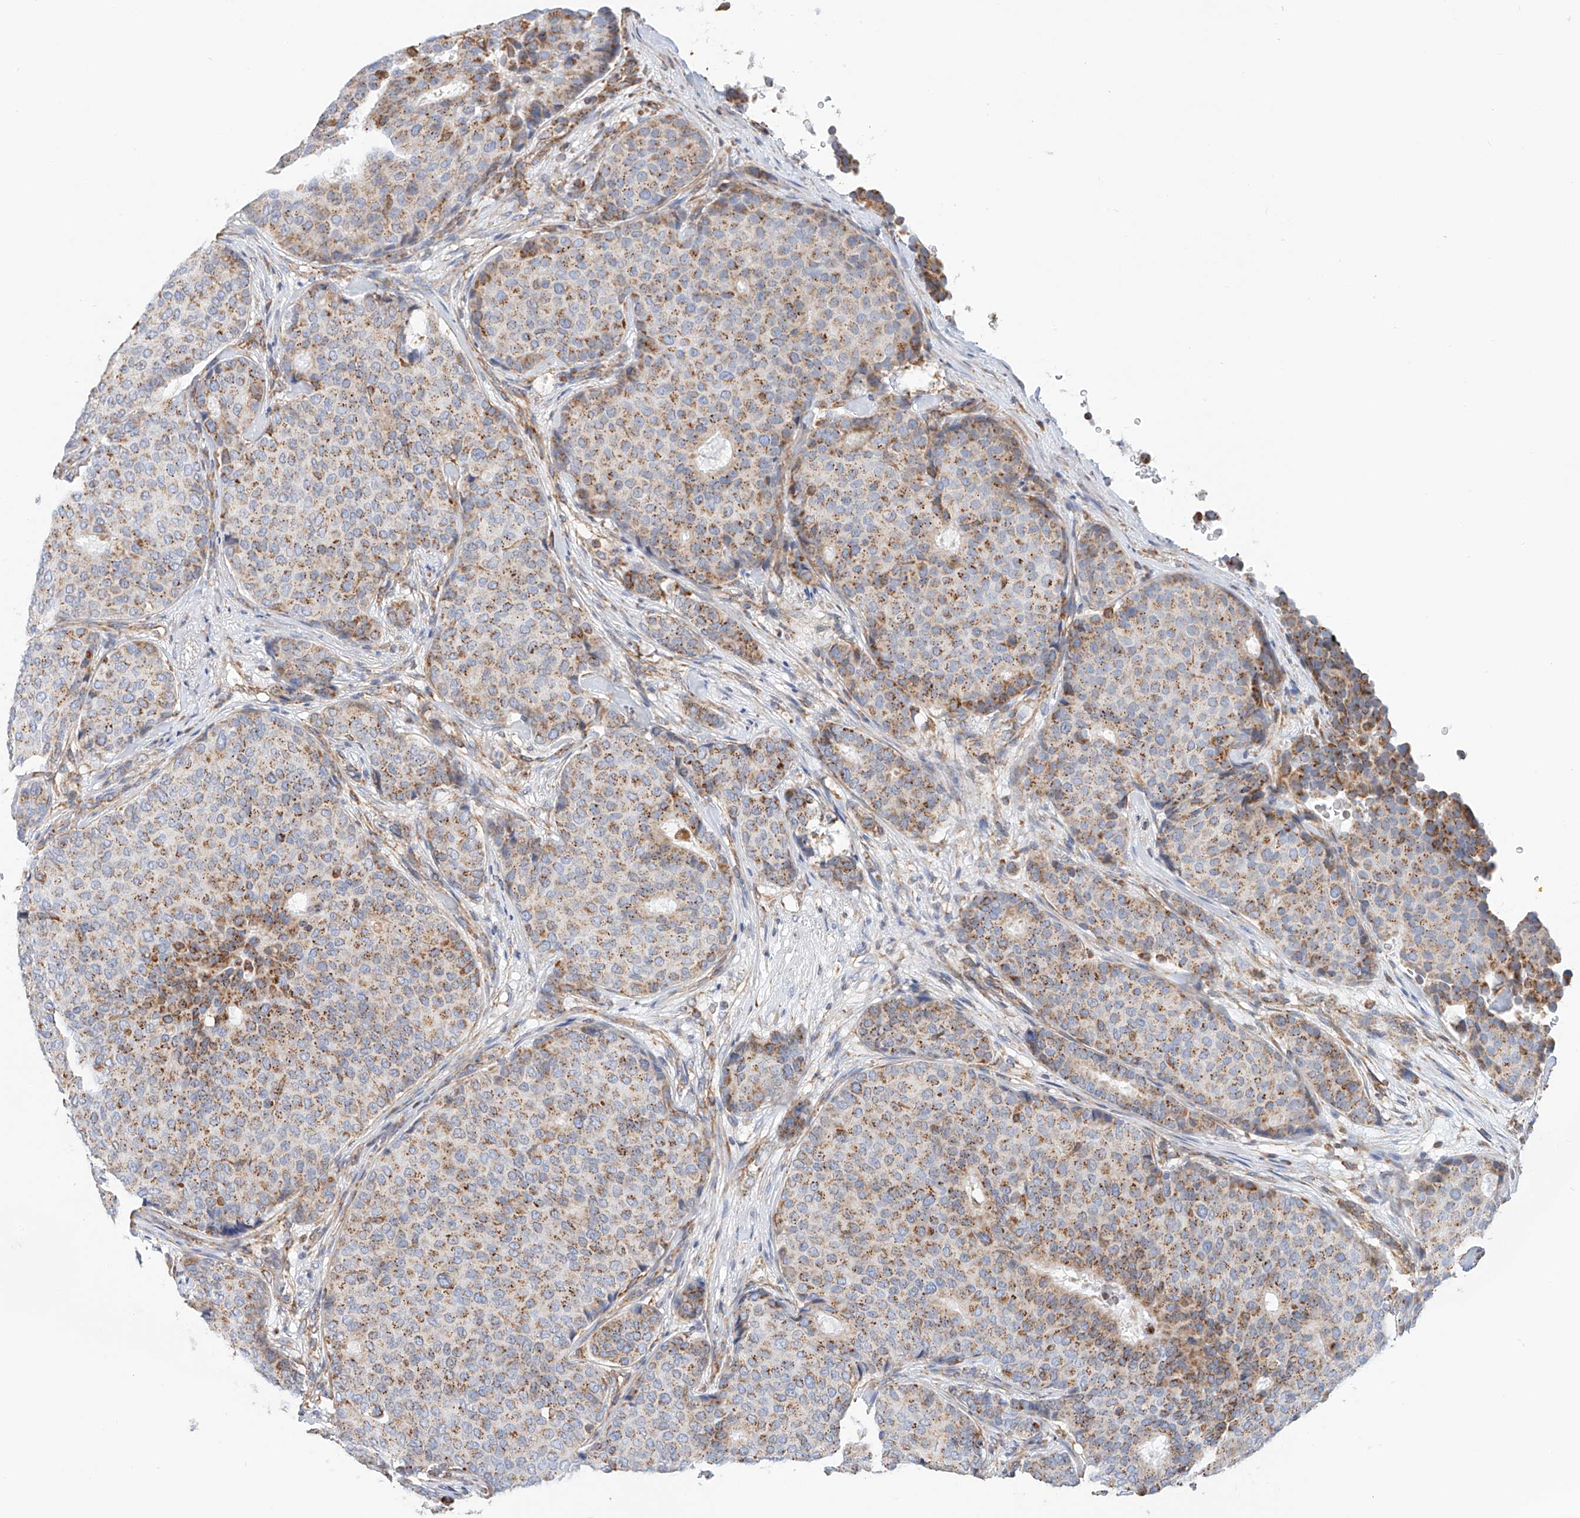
{"staining": {"intensity": "moderate", "quantity": "25%-75%", "location": "cytoplasmic/membranous"}, "tissue": "breast cancer", "cell_type": "Tumor cells", "image_type": "cancer", "snomed": [{"axis": "morphology", "description": "Duct carcinoma"}, {"axis": "topography", "description": "Breast"}], "caption": "The micrograph exhibits a brown stain indicating the presence of a protein in the cytoplasmic/membranous of tumor cells in breast cancer (invasive ductal carcinoma). (IHC, brightfield microscopy, high magnification).", "gene": "NDUFV3", "patient": {"sex": "female", "age": 75}}